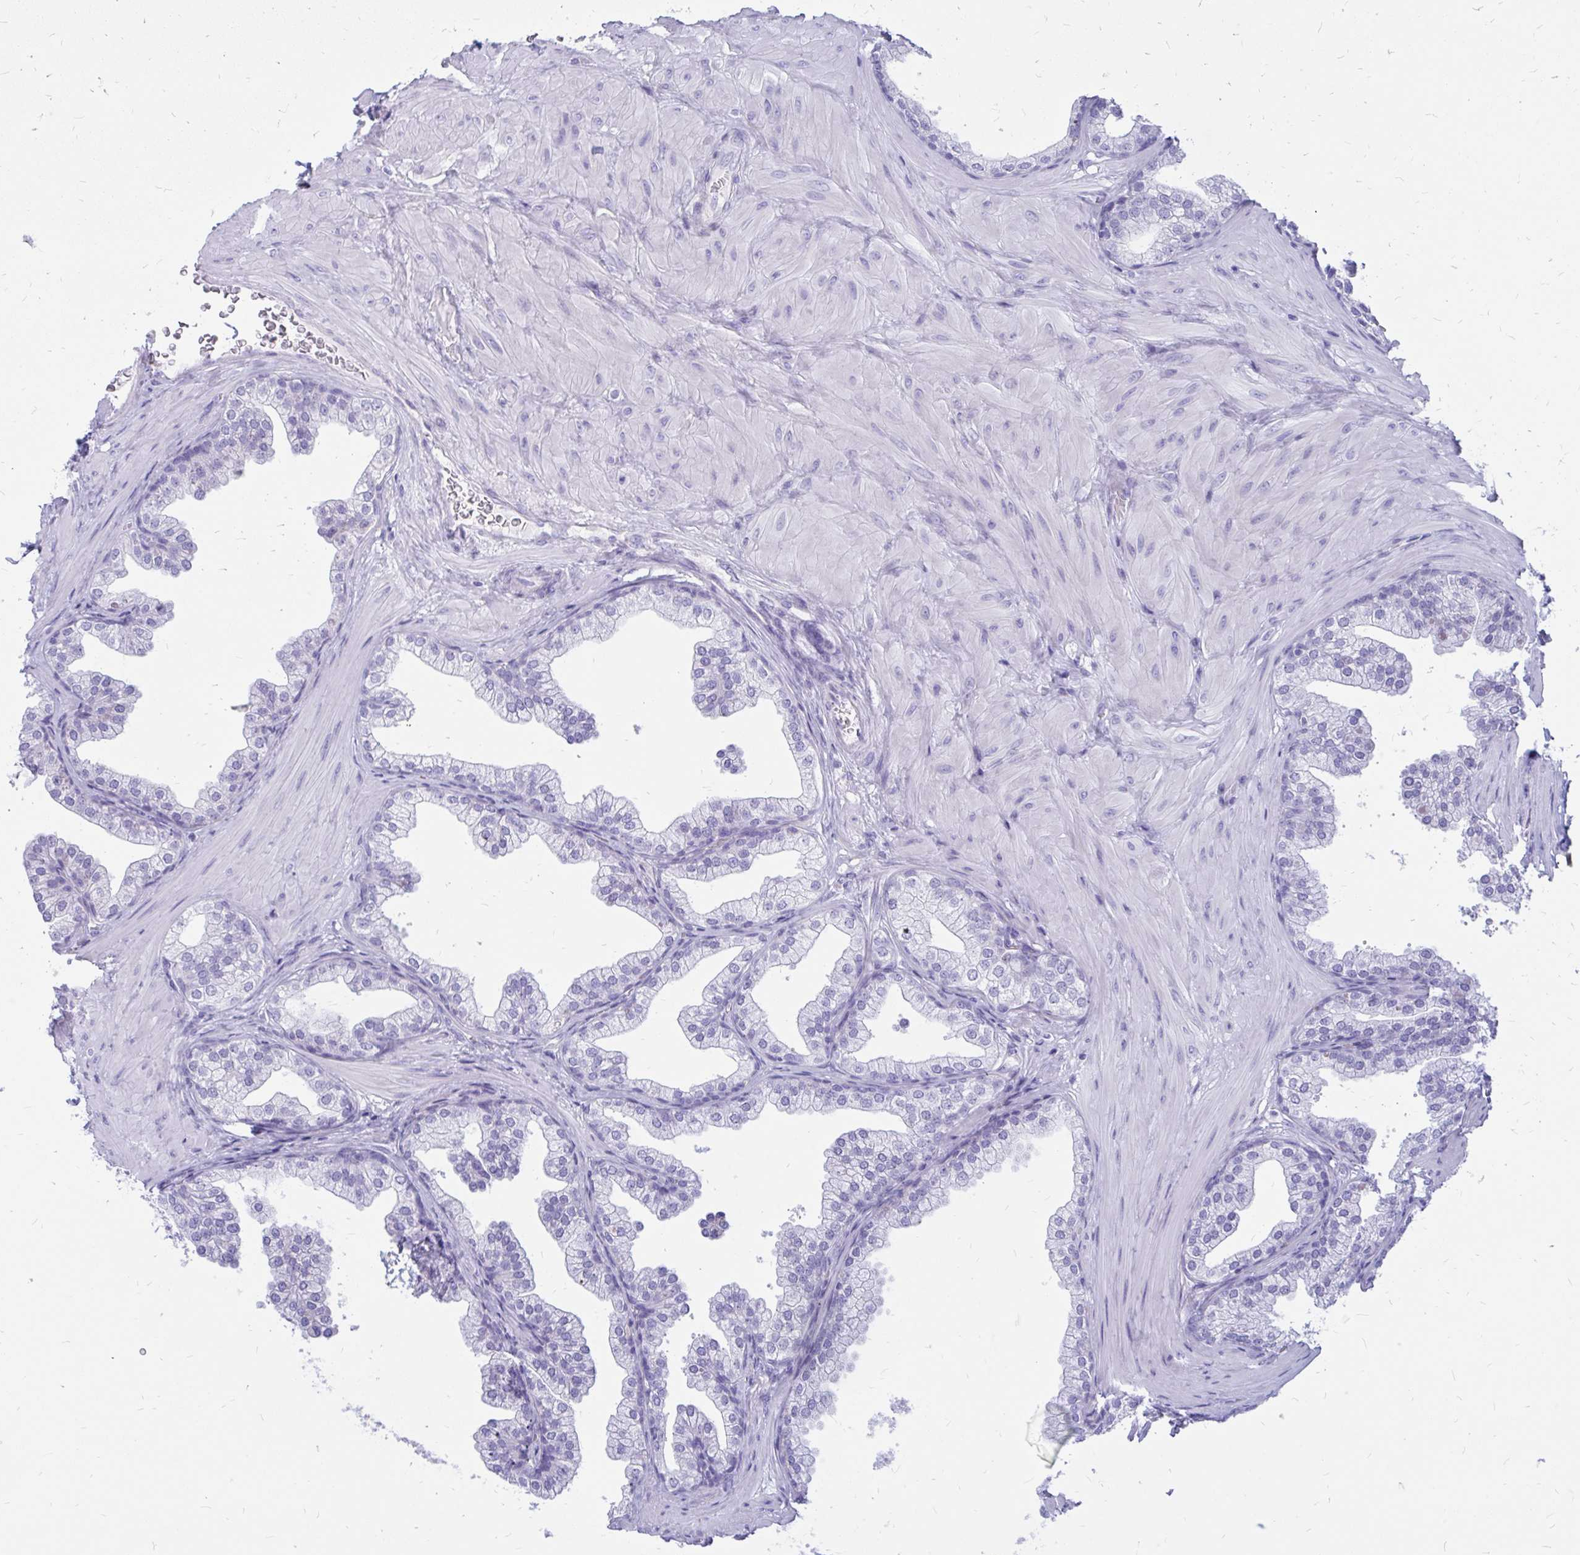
{"staining": {"intensity": "negative", "quantity": "none", "location": "none"}, "tissue": "prostate", "cell_type": "Glandular cells", "image_type": "normal", "snomed": [{"axis": "morphology", "description": "Normal tissue, NOS"}, {"axis": "topography", "description": "Prostate"}], "caption": "The immunohistochemistry (IHC) histopathology image has no significant staining in glandular cells of prostate. (Brightfield microscopy of DAB immunohistochemistry (IHC) at high magnification).", "gene": "IGSF5", "patient": {"sex": "male", "age": 37}}